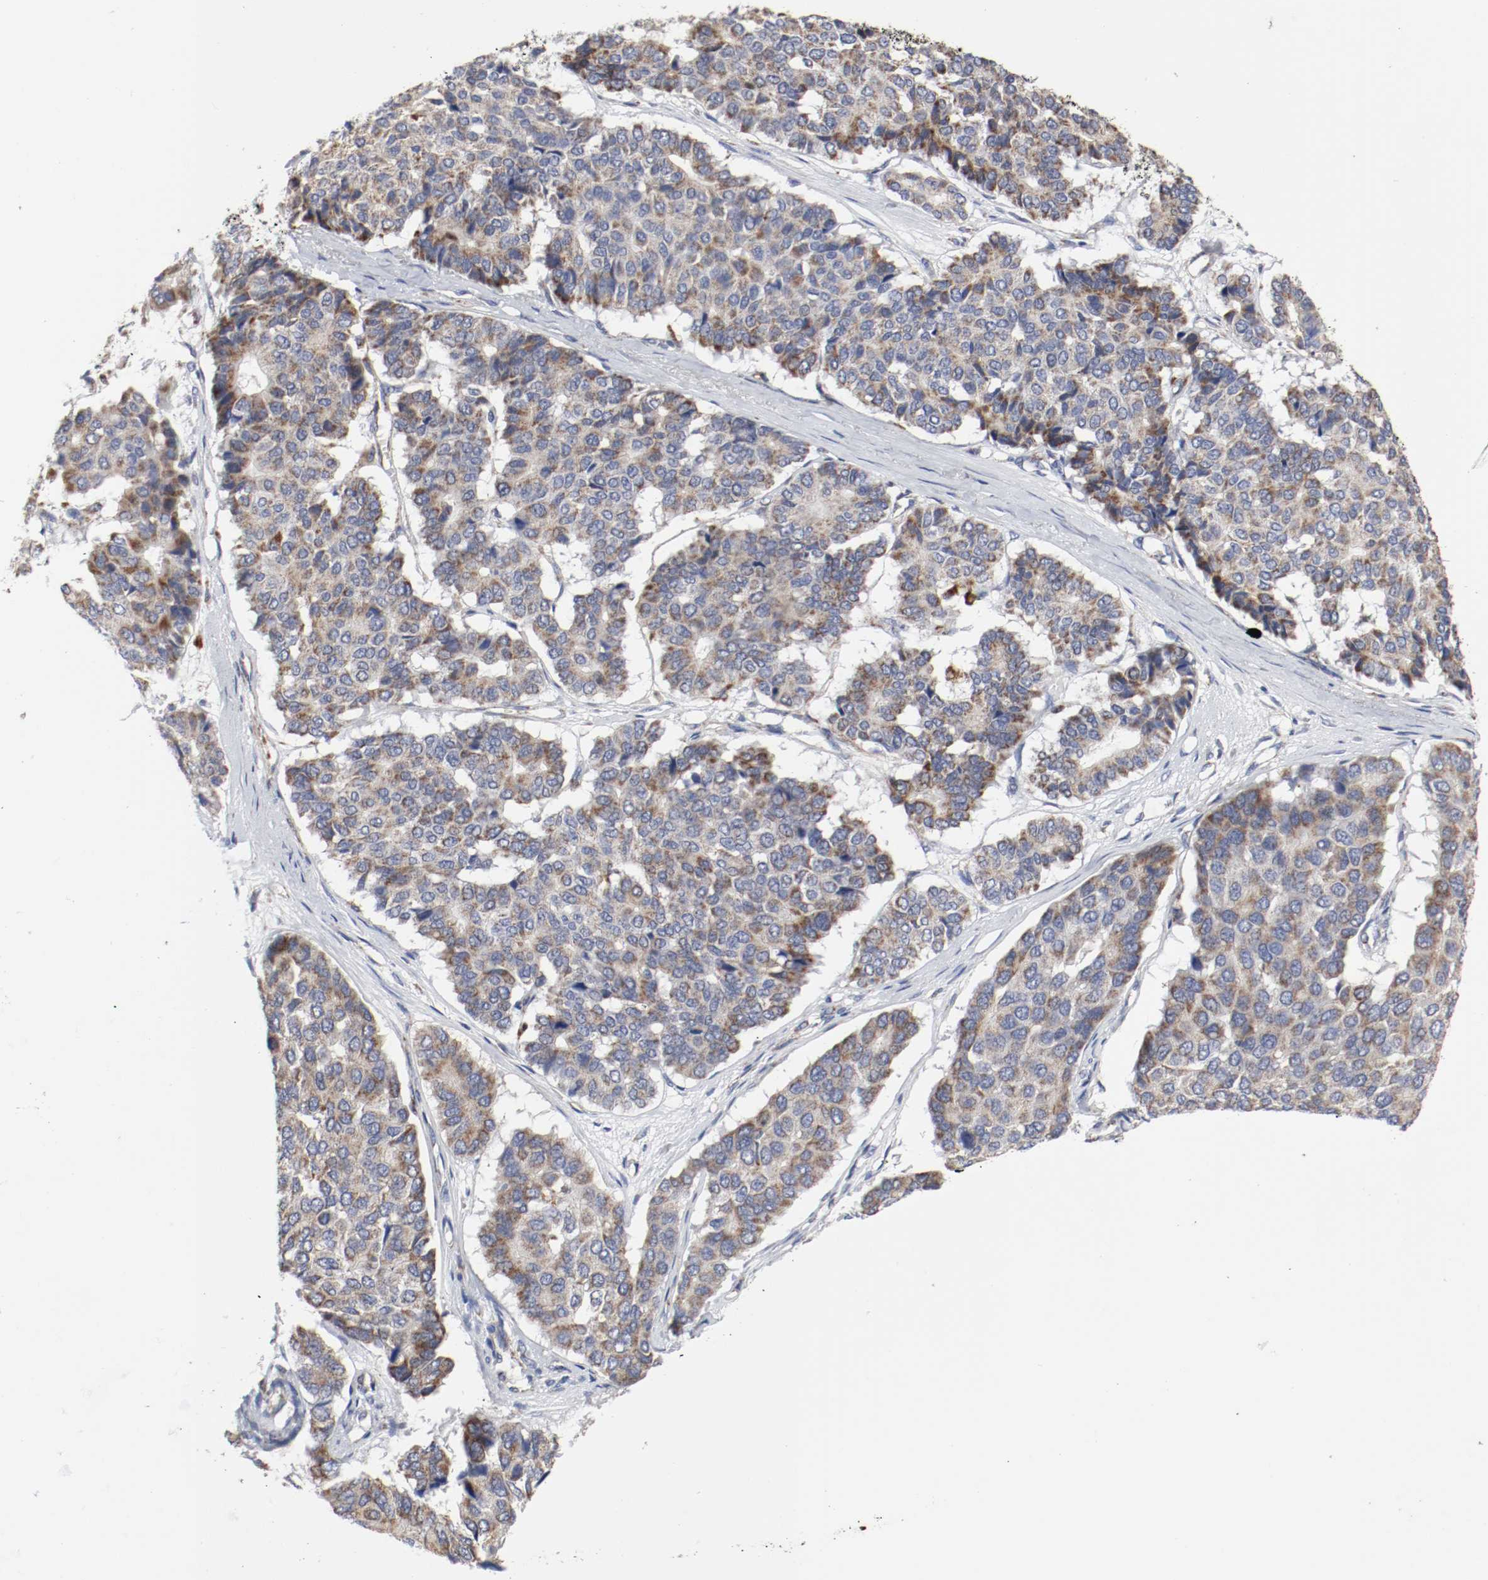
{"staining": {"intensity": "moderate", "quantity": ">75%", "location": "cytoplasmic/membranous"}, "tissue": "pancreatic cancer", "cell_type": "Tumor cells", "image_type": "cancer", "snomed": [{"axis": "morphology", "description": "Adenocarcinoma, NOS"}, {"axis": "topography", "description": "Pancreas"}], "caption": "Protein staining of pancreatic cancer (adenocarcinoma) tissue displays moderate cytoplasmic/membranous positivity in approximately >75% of tumor cells.", "gene": "AFG3L2", "patient": {"sex": "male", "age": 50}}